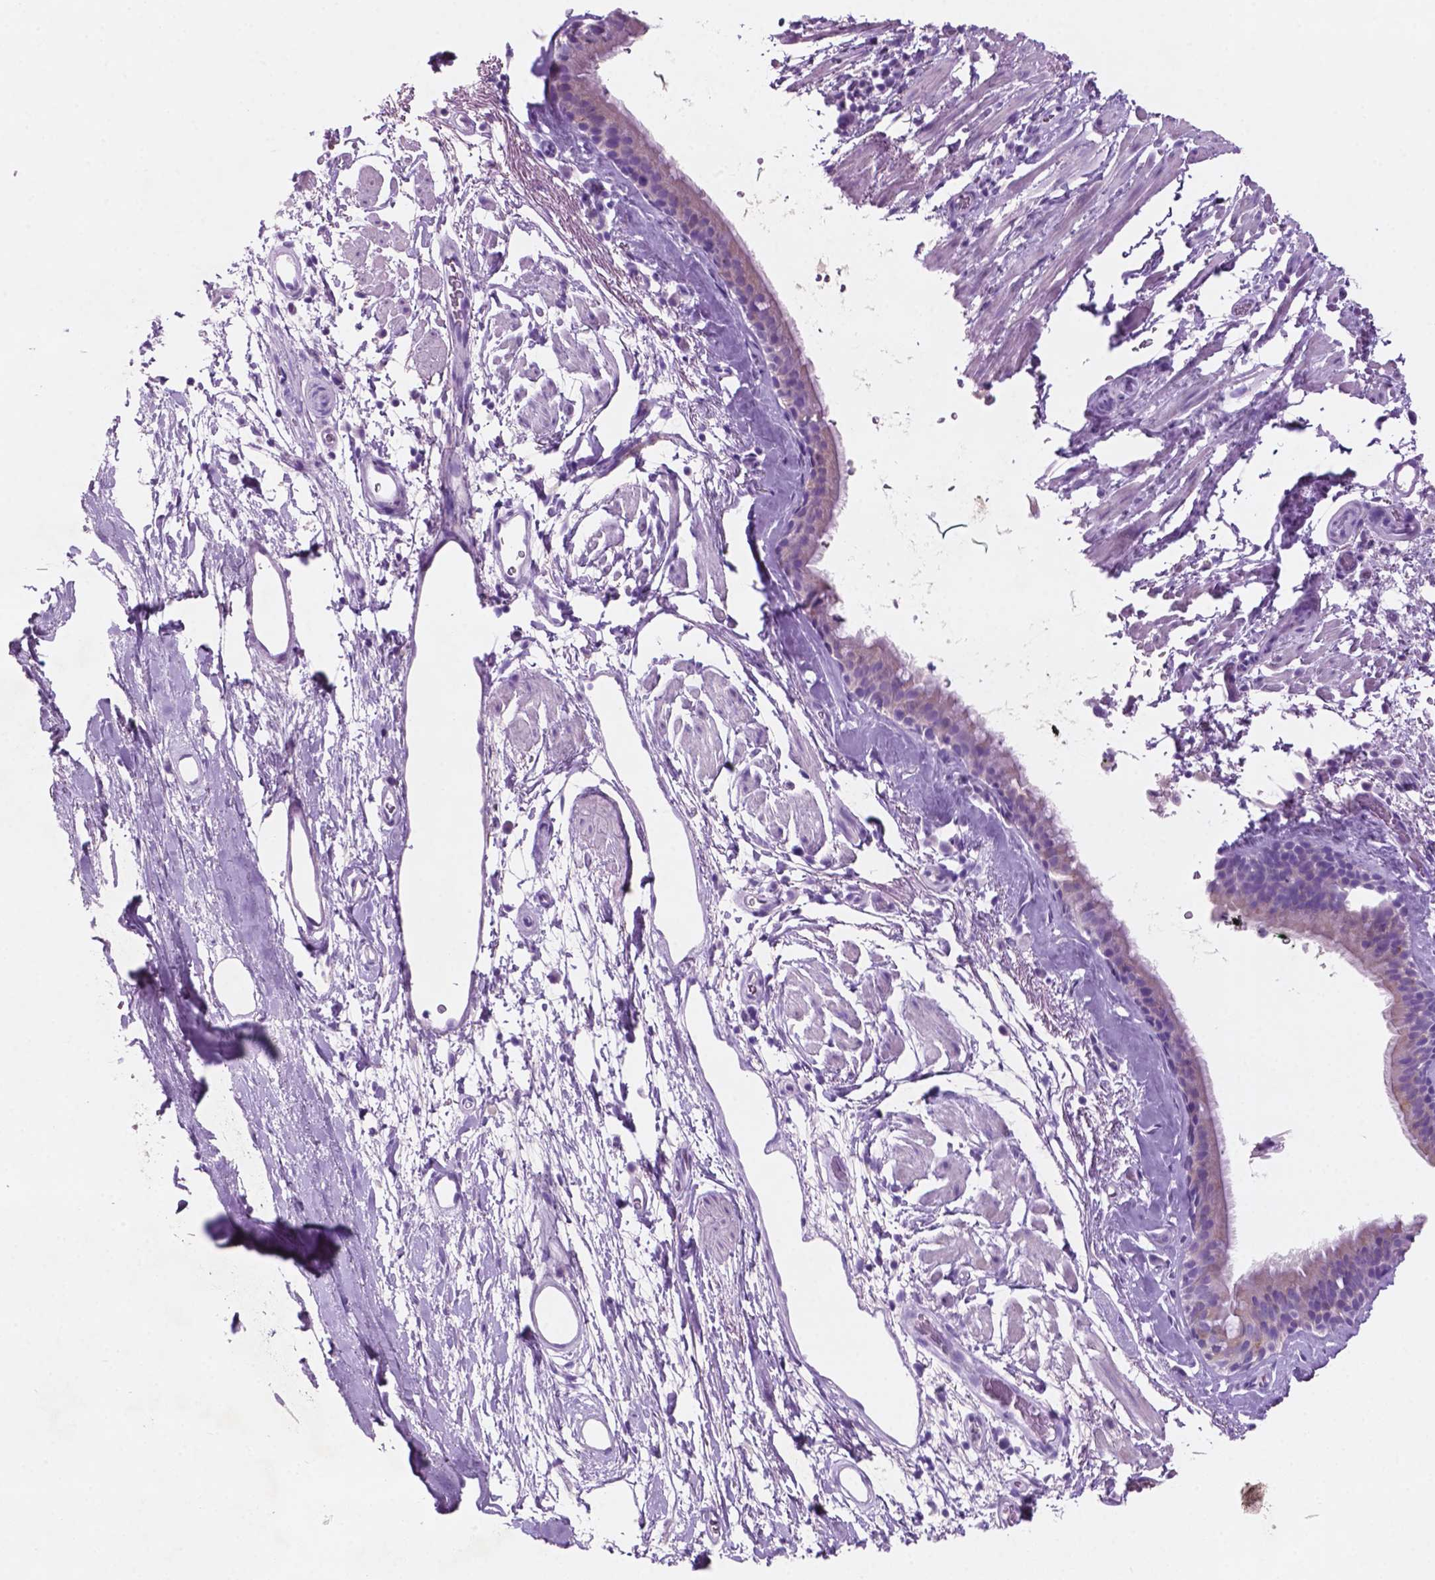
{"staining": {"intensity": "negative", "quantity": "none", "location": "none"}, "tissue": "bronchus", "cell_type": "Respiratory epithelial cells", "image_type": "normal", "snomed": [{"axis": "morphology", "description": "Normal tissue, NOS"}, {"axis": "topography", "description": "Cartilage tissue"}, {"axis": "topography", "description": "Bronchus"}], "caption": "High magnification brightfield microscopy of benign bronchus stained with DAB (3,3'-diaminobenzidine) (brown) and counterstained with hematoxylin (blue): respiratory epithelial cells show no significant expression. Brightfield microscopy of immunohistochemistry (IHC) stained with DAB (brown) and hematoxylin (blue), captured at high magnification.", "gene": "POU4F1", "patient": {"sex": "male", "age": 58}}